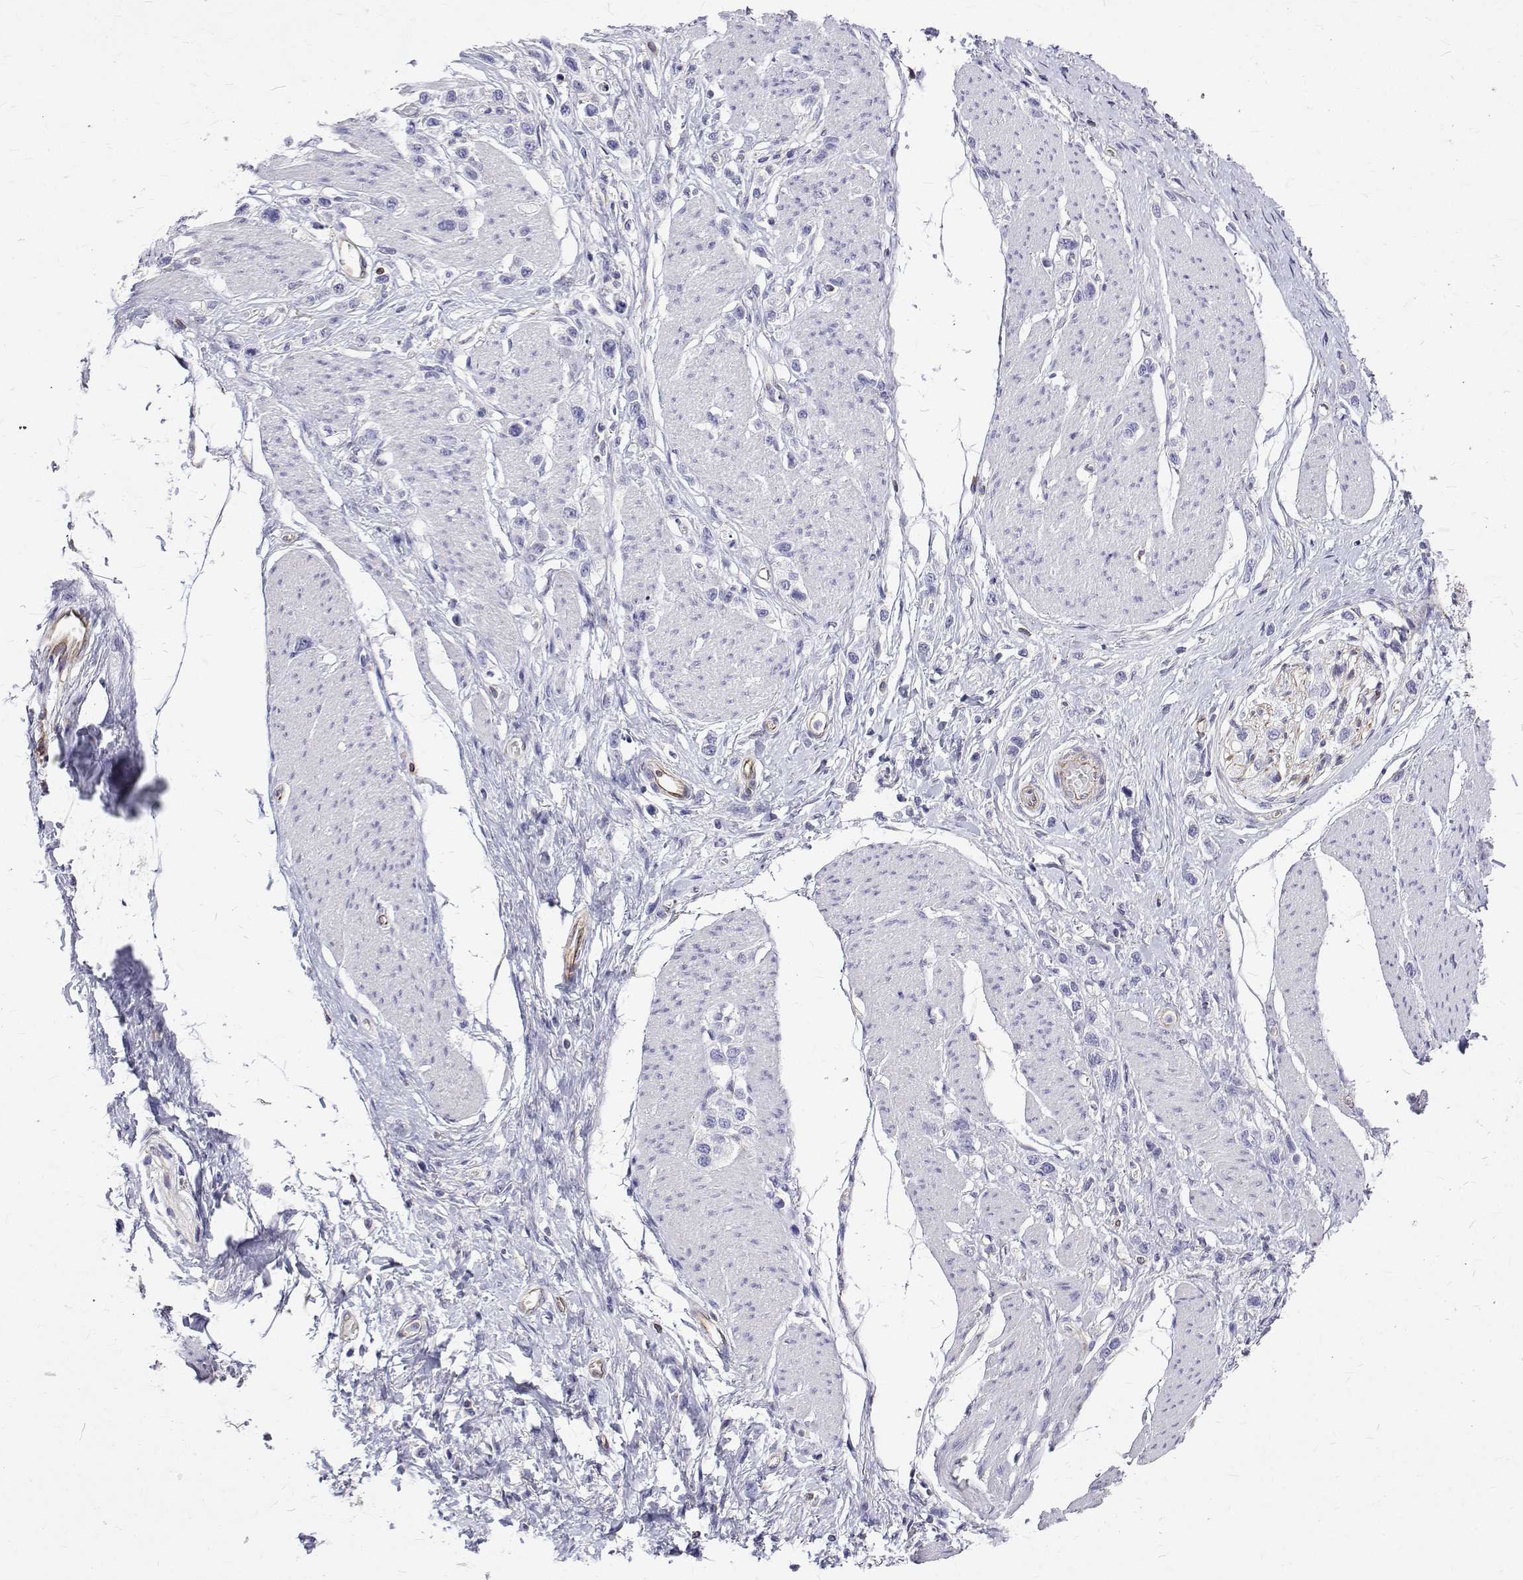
{"staining": {"intensity": "negative", "quantity": "none", "location": "none"}, "tissue": "stomach cancer", "cell_type": "Tumor cells", "image_type": "cancer", "snomed": [{"axis": "morphology", "description": "Adenocarcinoma, NOS"}, {"axis": "topography", "description": "Stomach"}], "caption": "There is no significant positivity in tumor cells of stomach cancer. (Stains: DAB immunohistochemistry with hematoxylin counter stain, Microscopy: brightfield microscopy at high magnification).", "gene": "OPRPN", "patient": {"sex": "female", "age": 65}}